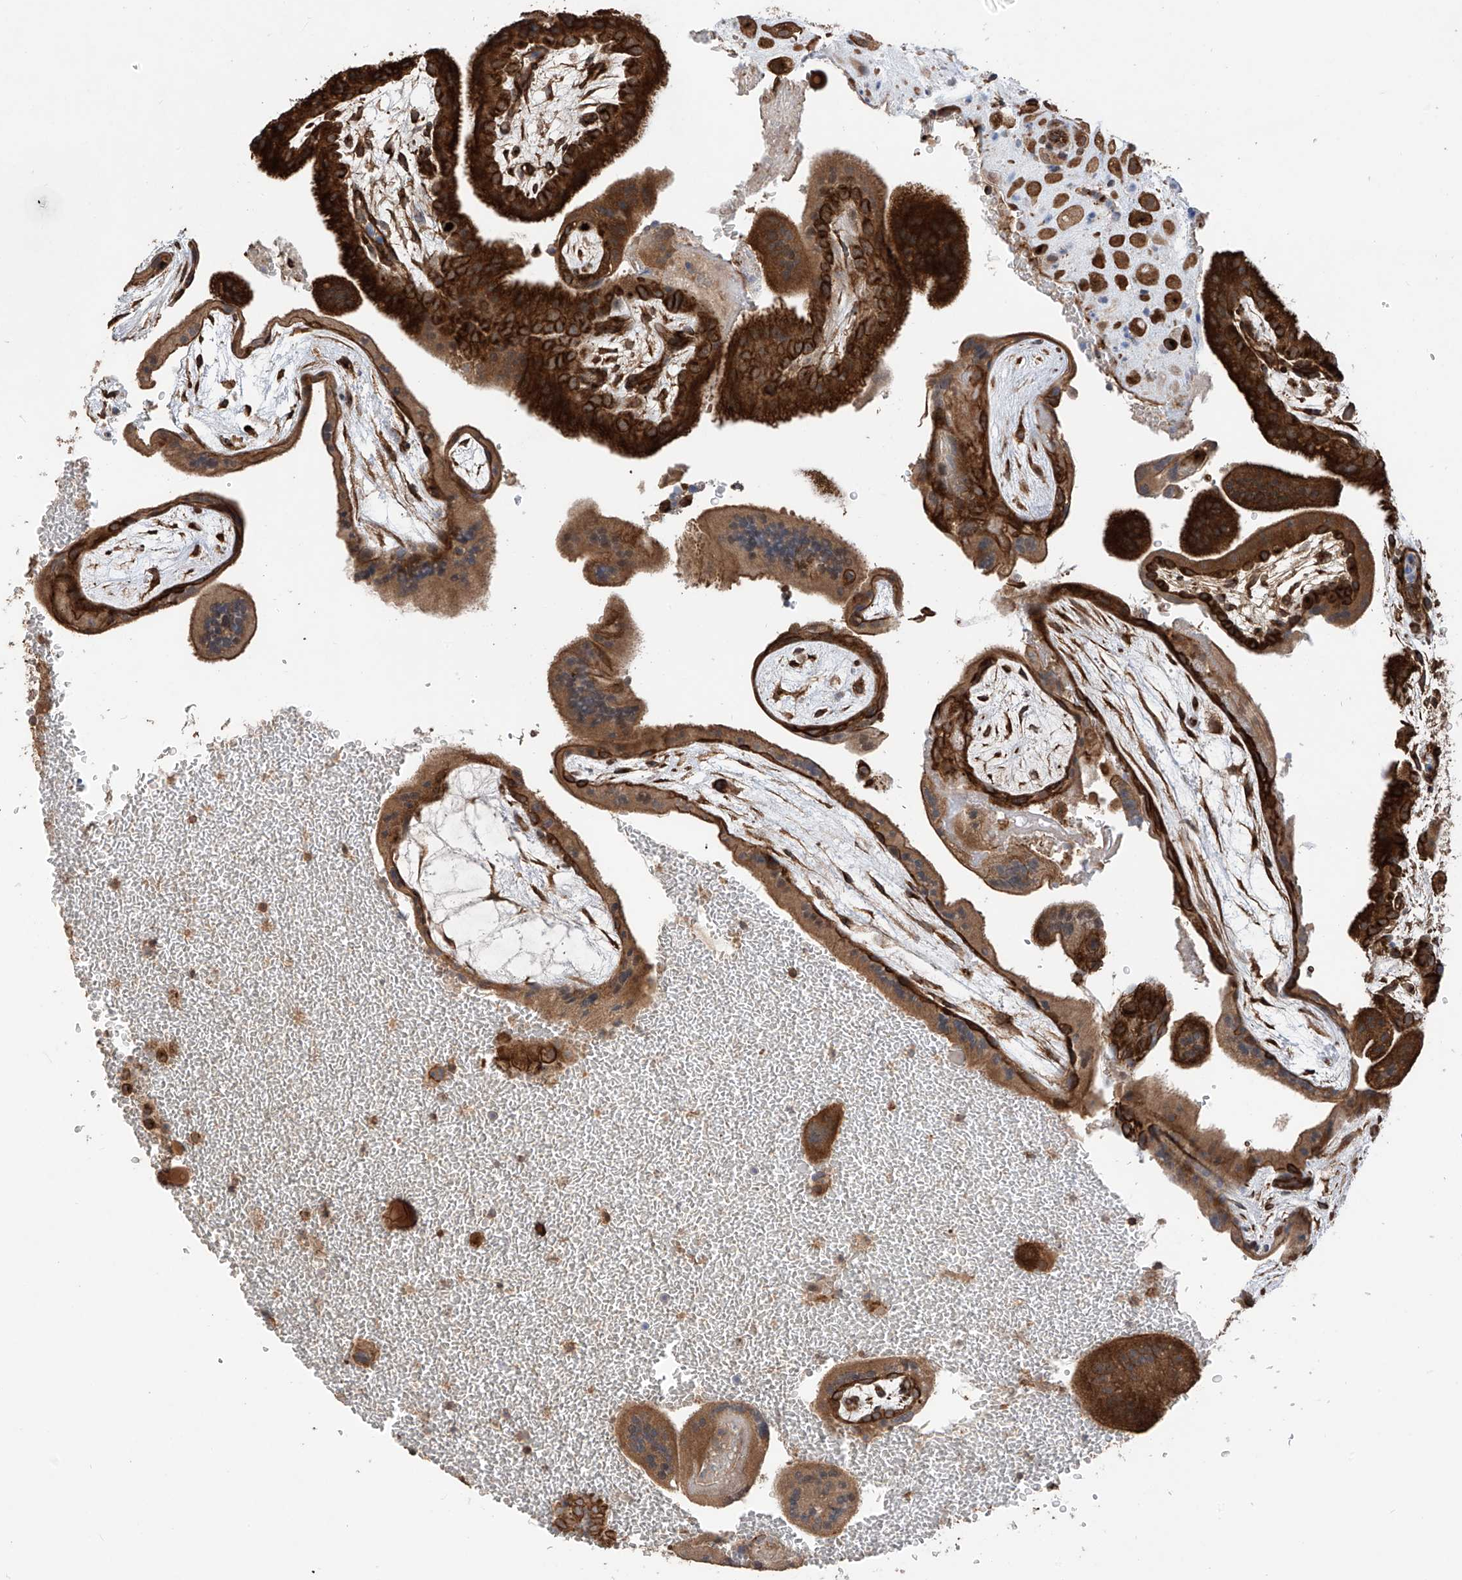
{"staining": {"intensity": "strong", "quantity": ">75%", "location": "cytoplasmic/membranous"}, "tissue": "placenta", "cell_type": "Decidual cells", "image_type": "normal", "snomed": [{"axis": "morphology", "description": "Normal tissue, NOS"}, {"axis": "topography", "description": "Placenta"}], "caption": "Placenta stained for a protein displays strong cytoplasmic/membranous positivity in decidual cells. (DAB IHC with brightfield microscopy, high magnification).", "gene": "RPAIN", "patient": {"sex": "female", "age": 35}}